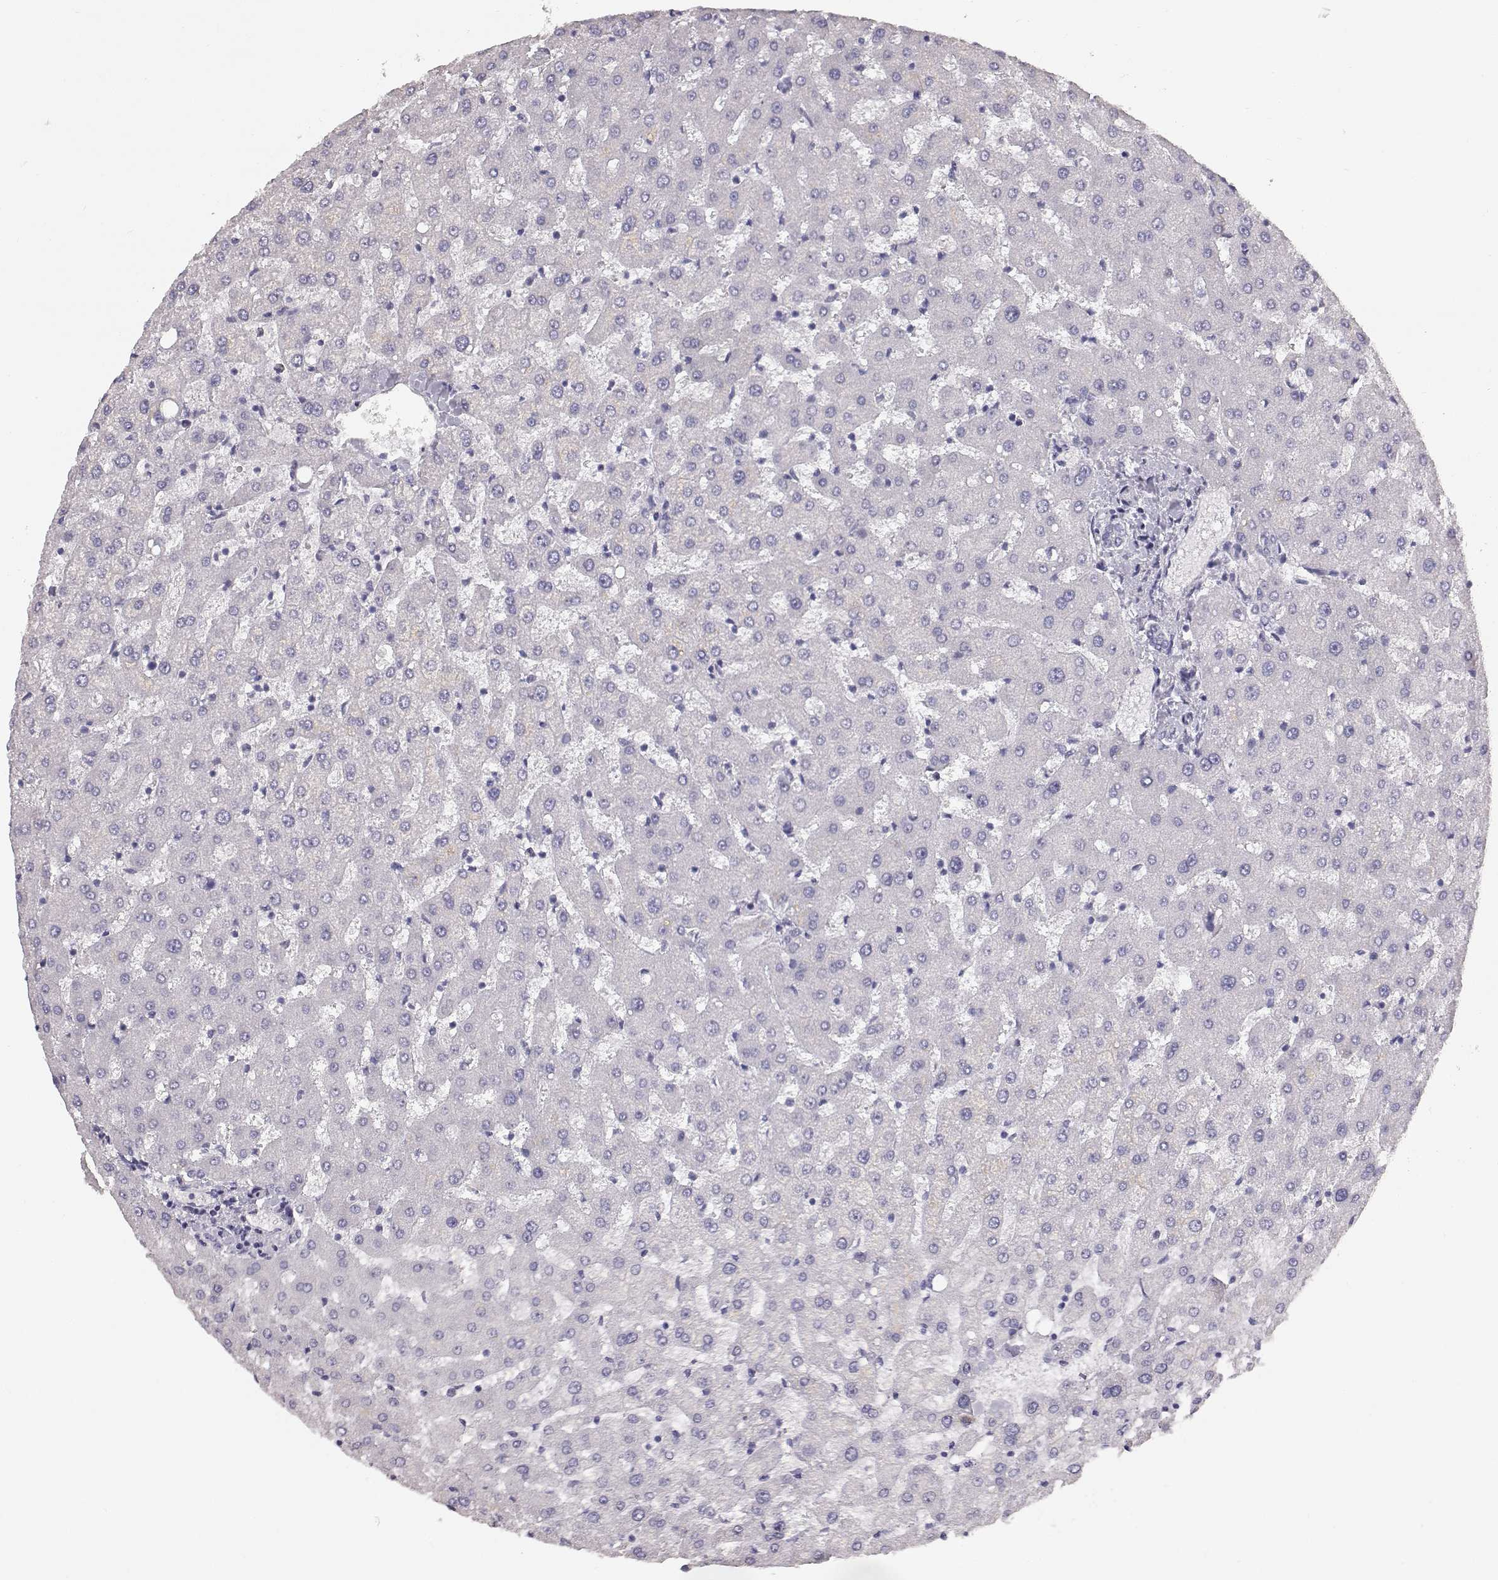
{"staining": {"intensity": "negative", "quantity": "none", "location": "none"}, "tissue": "liver", "cell_type": "Cholangiocytes", "image_type": "normal", "snomed": [{"axis": "morphology", "description": "Normal tissue, NOS"}, {"axis": "topography", "description": "Liver"}], "caption": "High power microscopy micrograph of an immunohistochemistry (IHC) photomicrograph of benign liver, revealing no significant staining in cholangiocytes.", "gene": "KRT31", "patient": {"sex": "female", "age": 50}}